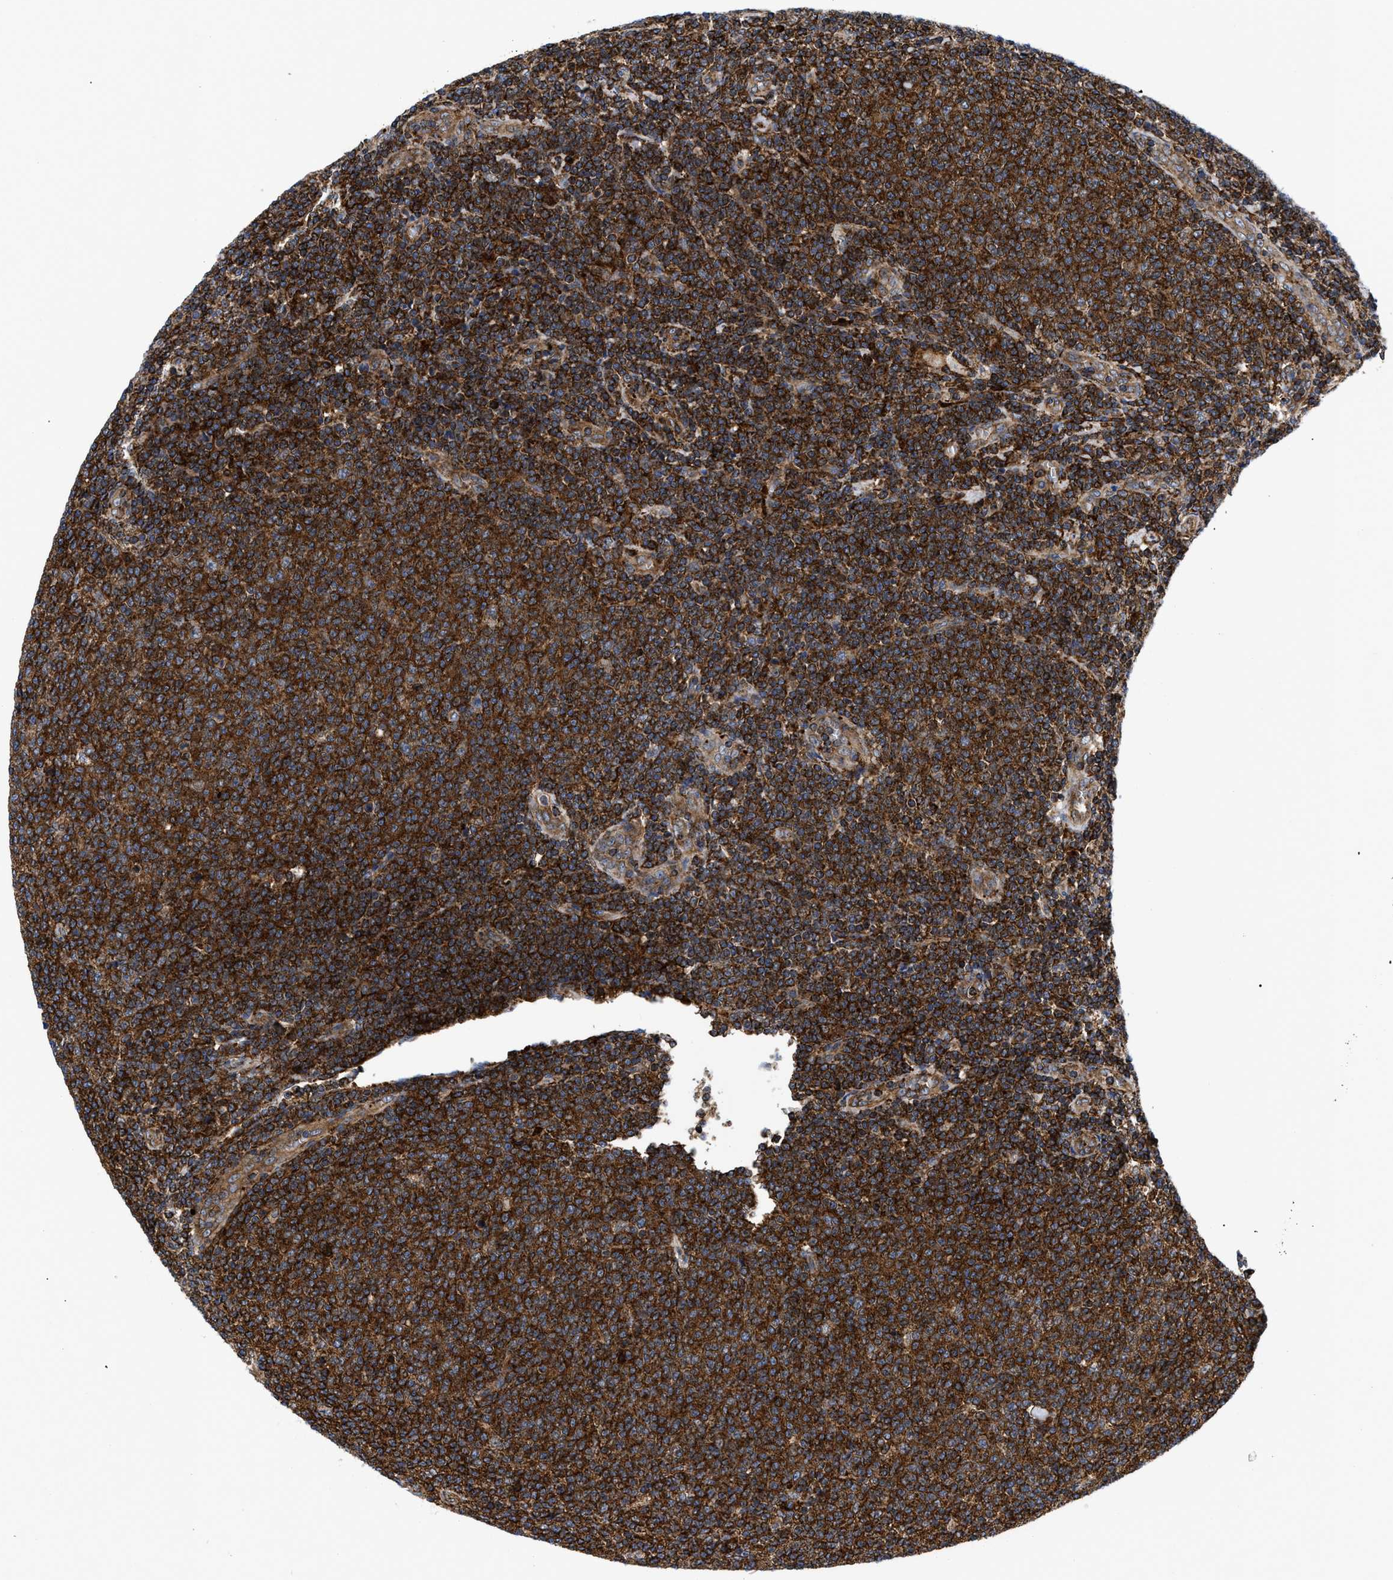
{"staining": {"intensity": "strong", "quantity": ">75%", "location": "cytoplasmic/membranous"}, "tissue": "lymphoma", "cell_type": "Tumor cells", "image_type": "cancer", "snomed": [{"axis": "morphology", "description": "Malignant lymphoma, non-Hodgkin's type, Low grade"}, {"axis": "topography", "description": "Lymph node"}], "caption": "Brown immunohistochemical staining in human lymphoma exhibits strong cytoplasmic/membranous staining in about >75% of tumor cells.", "gene": "SPAST", "patient": {"sex": "male", "age": 66}}